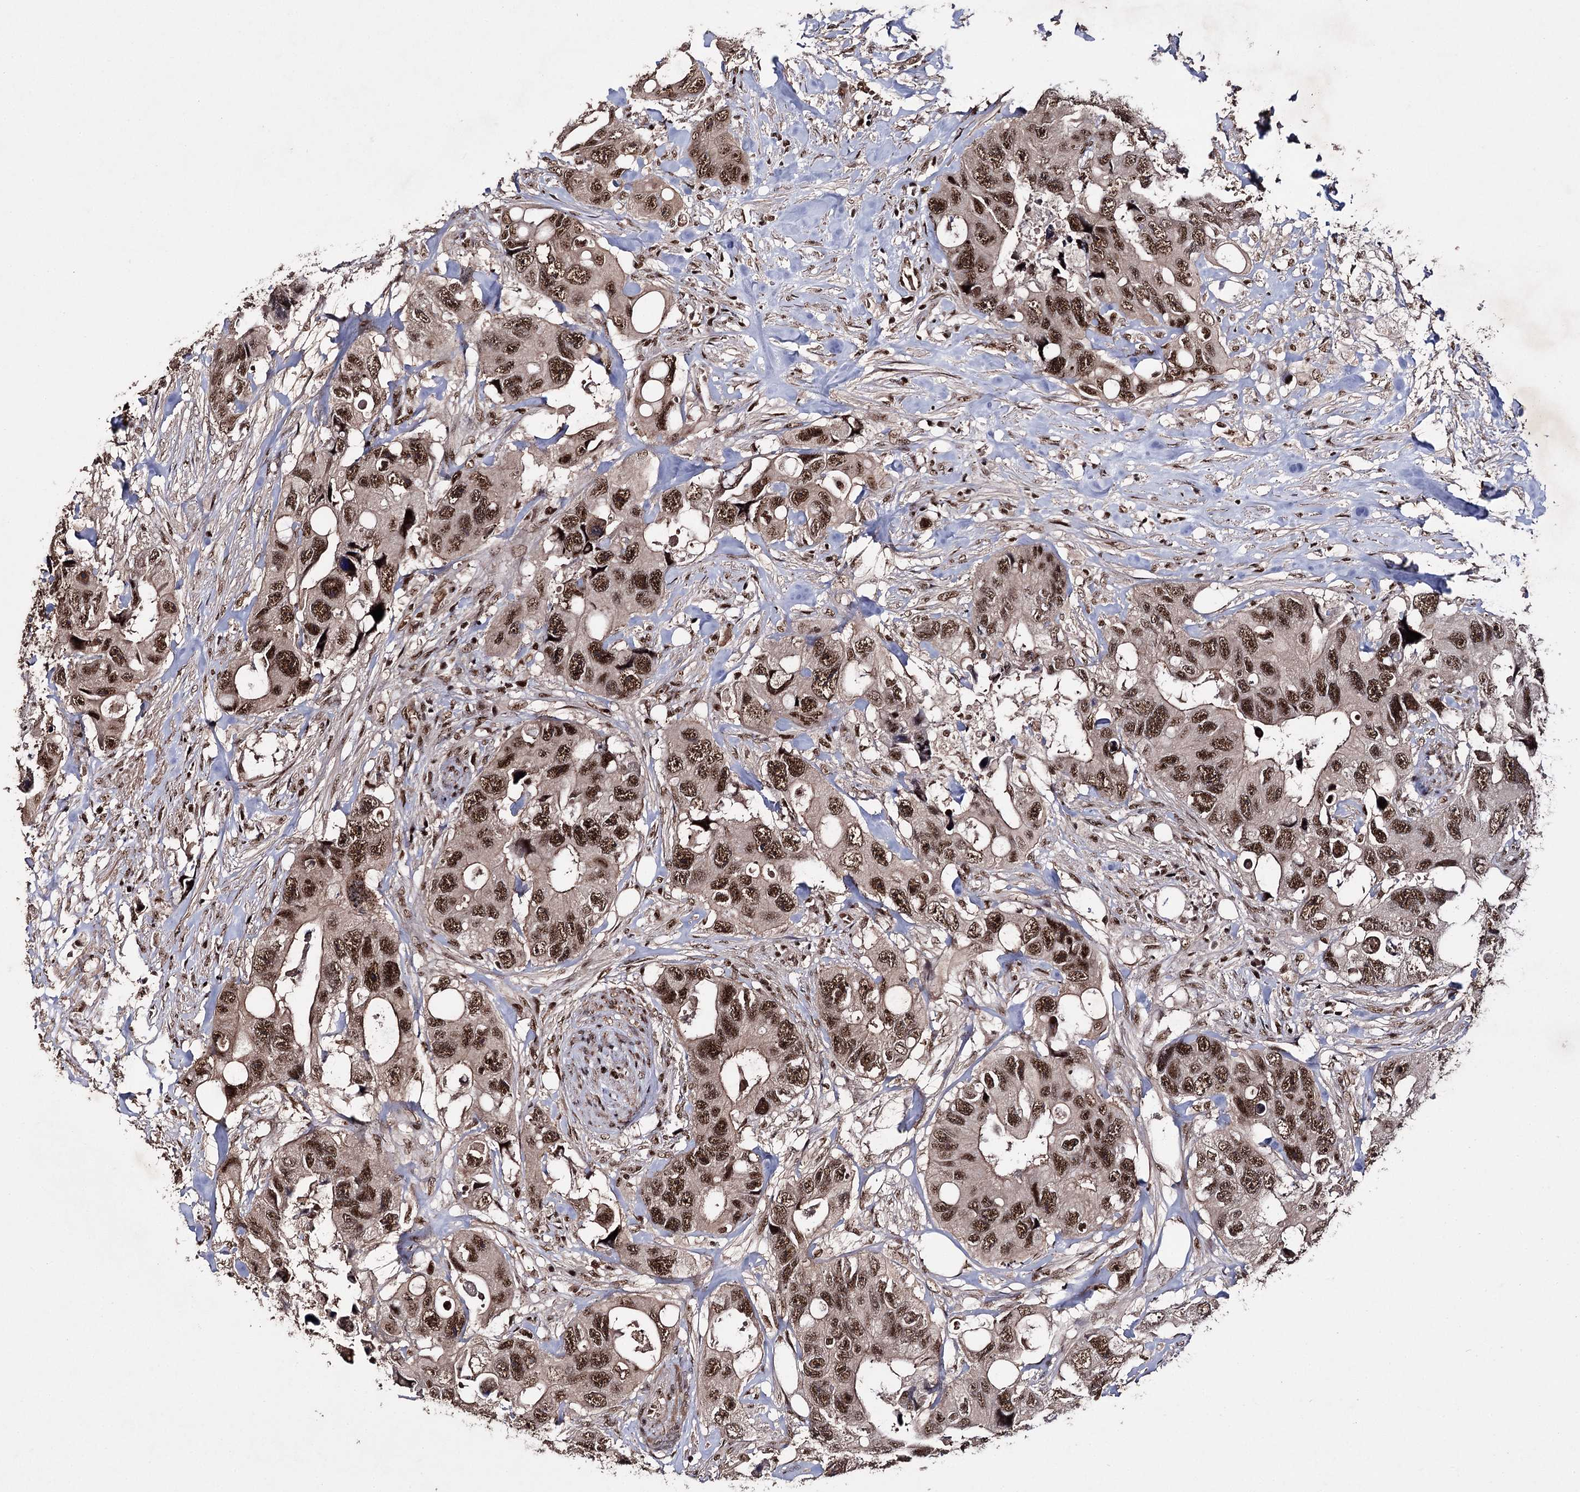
{"staining": {"intensity": "strong", "quantity": ">75%", "location": "nuclear"}, "tissue": "colorectal cancer", "cell_type": "Tumor cells", "image_type": "cancer", "snomed": [{"axis": "morphology", "description": "Adenocarcinoma, NOS"}, {"axis": "topography", "description": "Rectum"}], "caption": "The histopathology image reveals immunohistochemical staining of colorectal cancer. There is strong nuclear positivity is seen in approximately >75% of tumor cells.", "gene": "PRPF40A", "patient": {"sex": "male", "age": 57}}